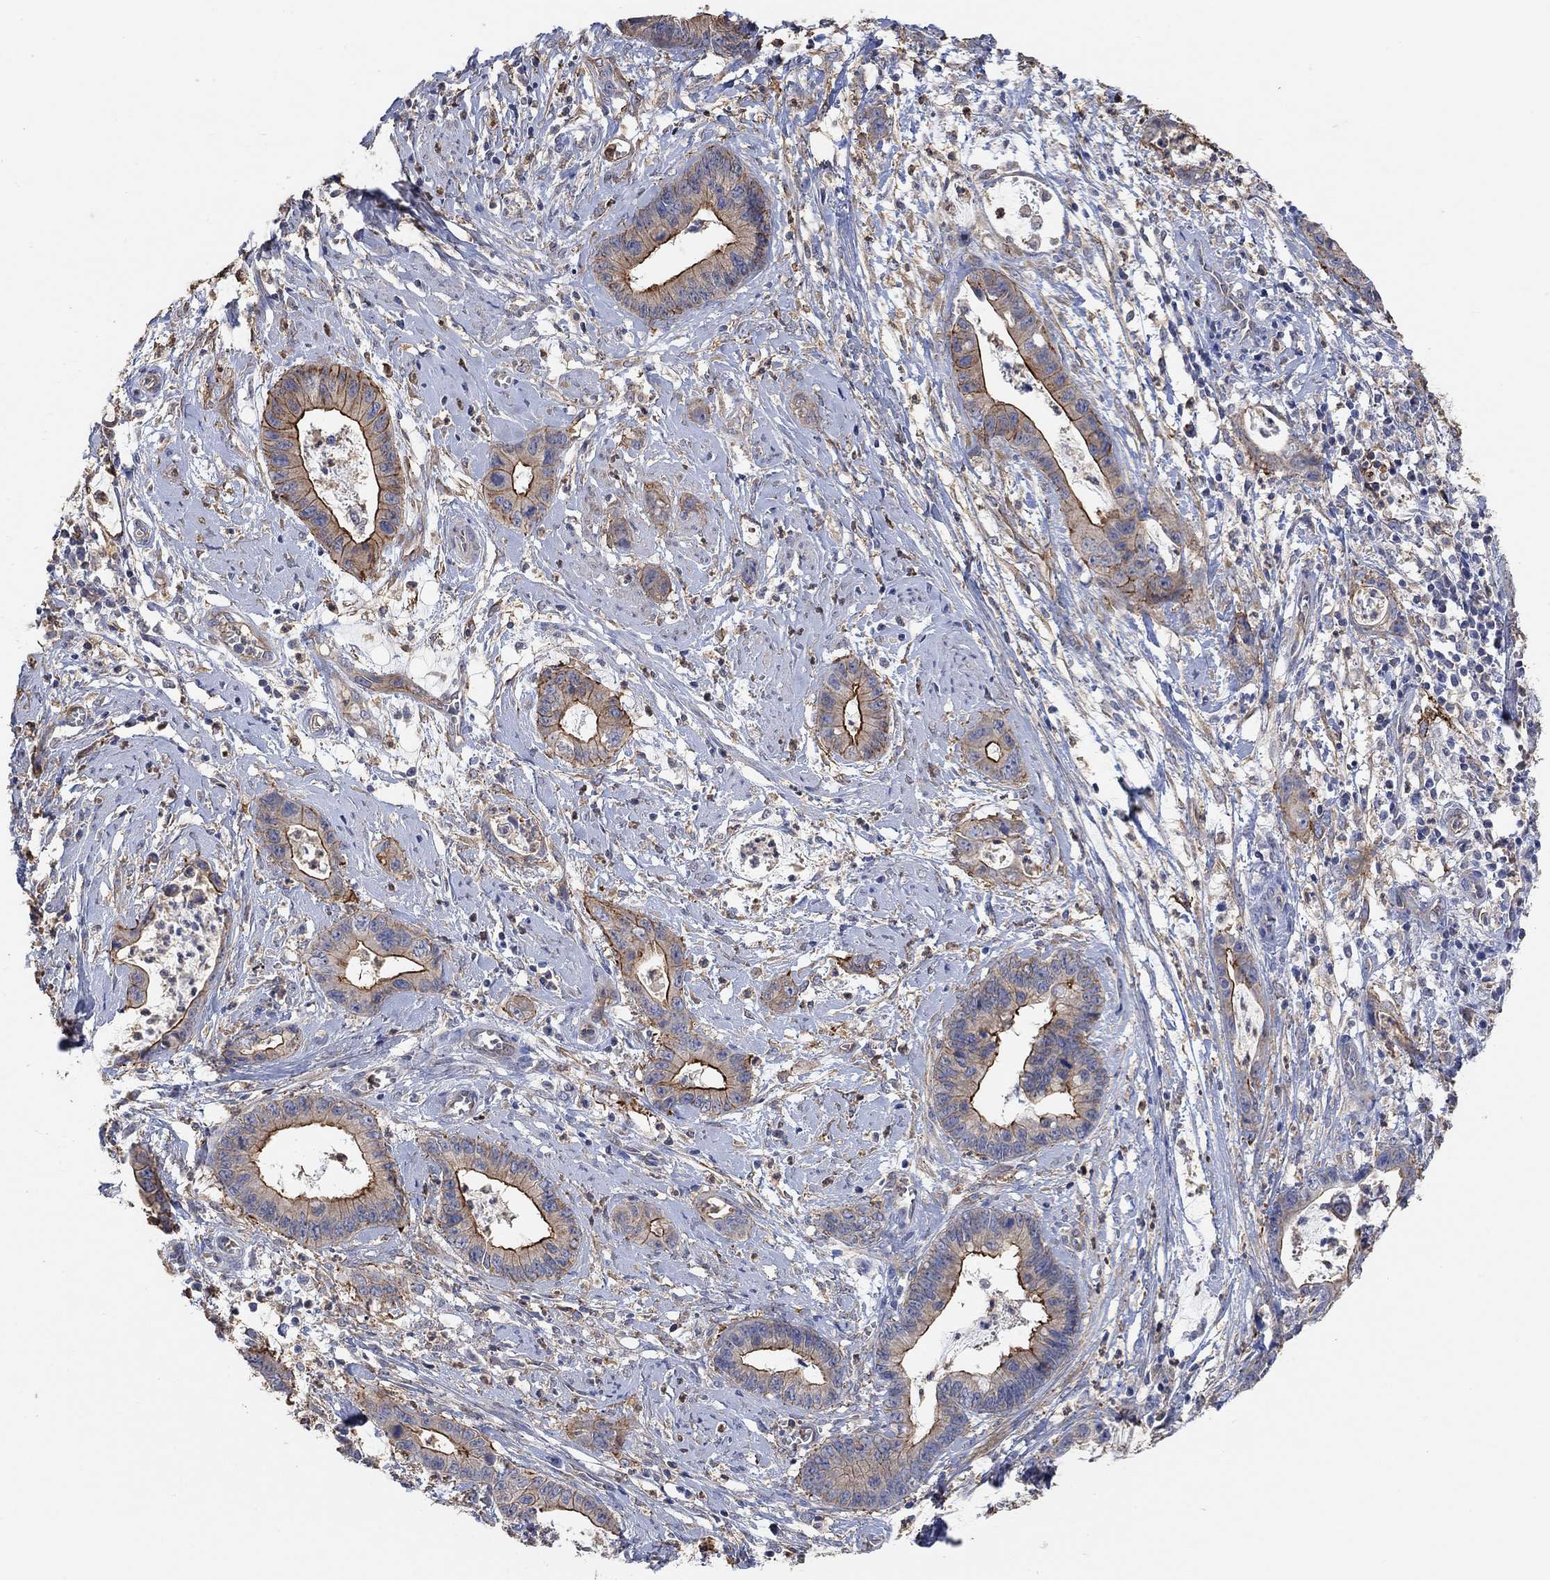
{"staining": {"intensity": "strong", "quantity": ">75%", "location": "cytoplasmic/membranous"}, "tissue": "cervical cancer", "cell_type": "Tumor cells", "image_type": "cancer", "snomed": [{"axis": "morphology", "description": "Adenocarcinoma, NOS"}, {"axis": "topography", "description": "Cervix"}], "caption": "Brown immunohistochemical staining in cervical cancer (adenocarcinoma) demonstrates strong cytoplasmic/membranous expression in about >75% of tumor cells.", "gene": "SYT16", "patient": {"sex": "female", "age": 44}}